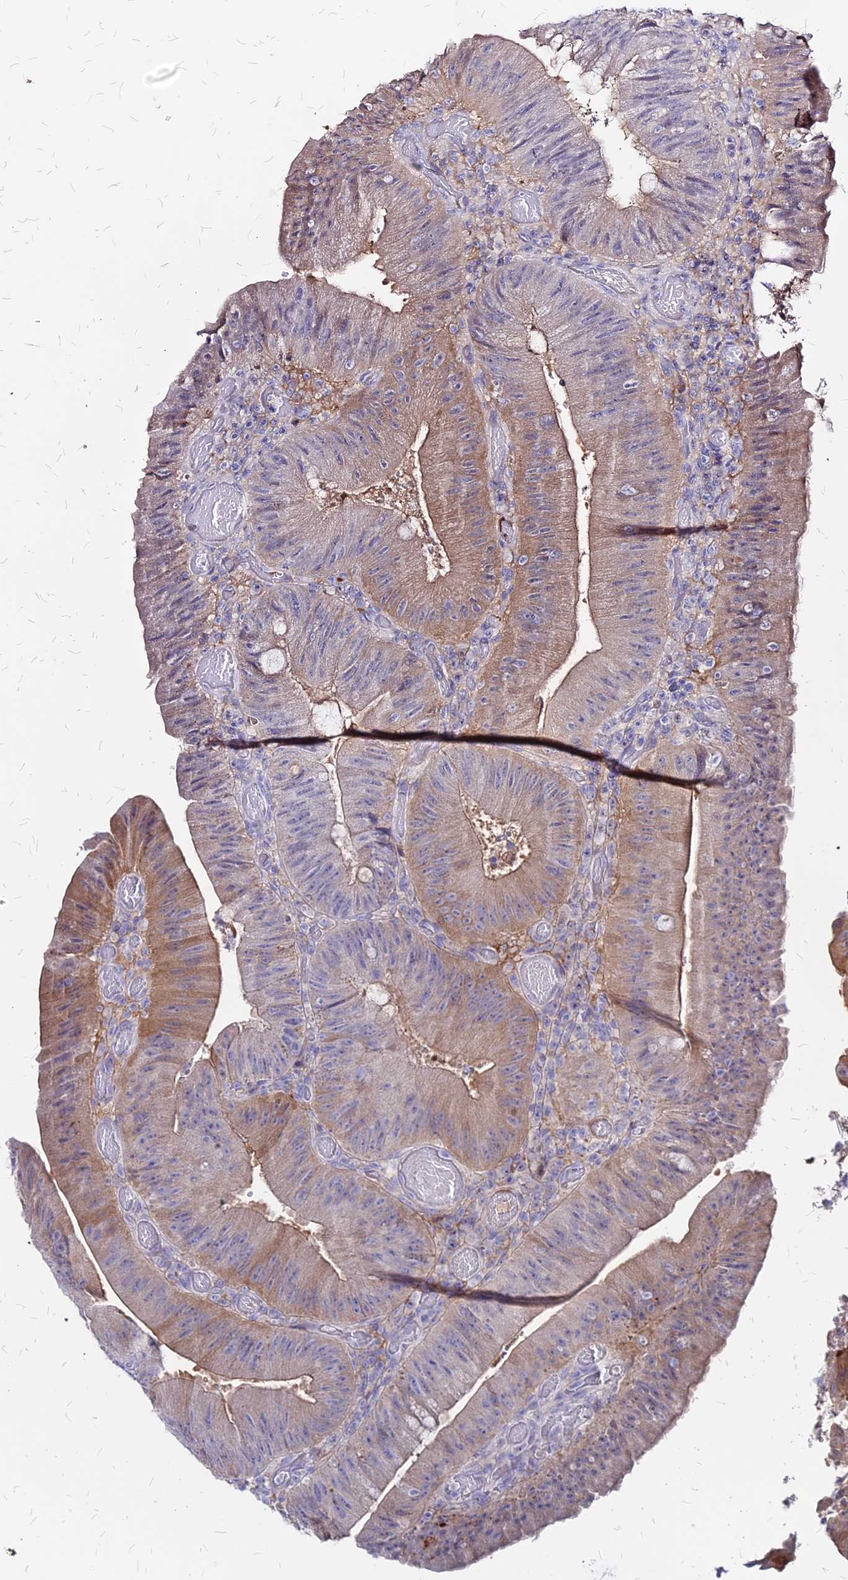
{"staining": {"intensity": "moderate", "quantity": "25%-75%", "location": "cytoplasmic/membranous"}, "tissue": "colorectal cancer", "cell_type": "Tumor cells", "image_type": "cancer", "snomed": [{"axis": "morphology", "description": "Adenocarcinoma, NOS"}, {"axis": "topography", "description": "Colon"}], "caption": "Moderate cytoplasmic/membranous staining for a protein is seen in approximately 25%-75% of tumor cells of colorectal cancer (adenocarcinoma) using immunohistochemistry (IHC).", "gene": "ACSM6", "patient": {"sex": "female", "age": 43}}